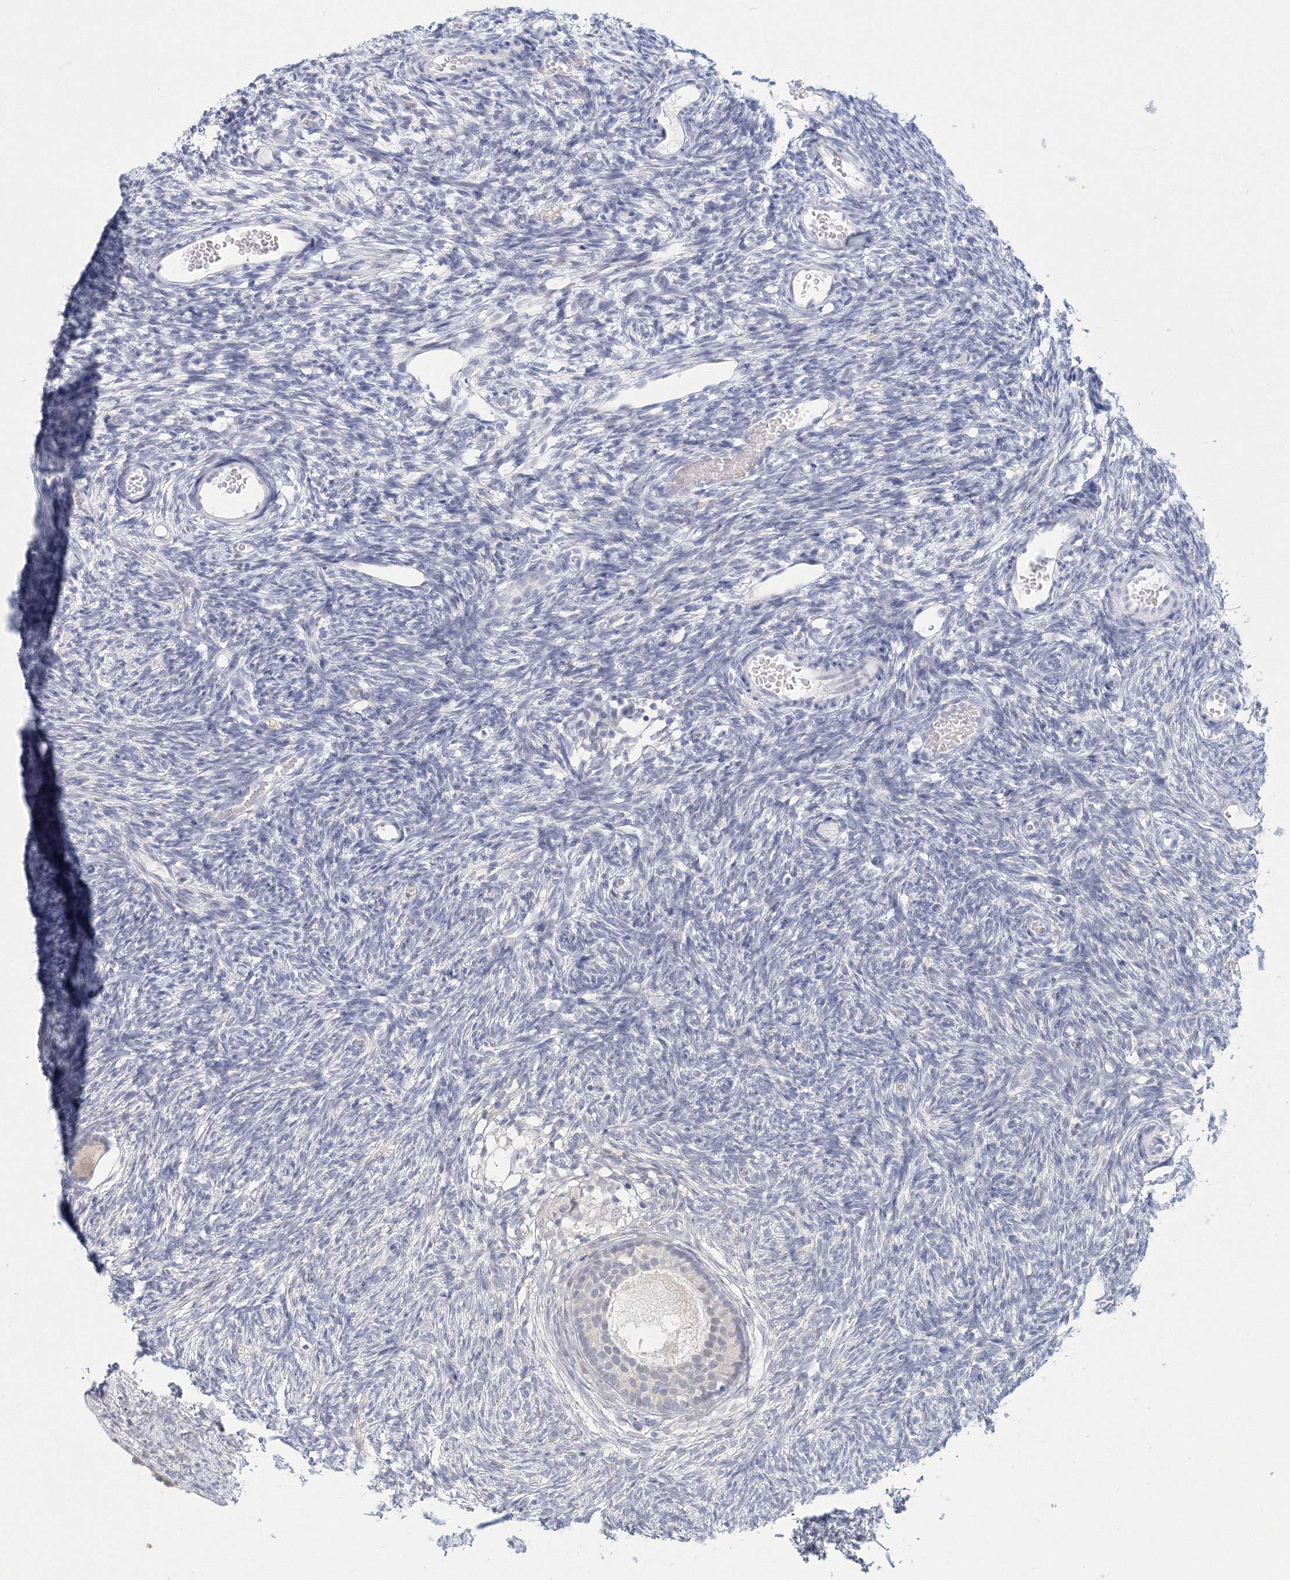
{"staining": {"intensity": "negative", "quantity": "none", "location": "none"}, "tissue": "ovary", "cell_type": "Follicle cells", "image_type": "normal", "snomed": [{"axis": "morphology", "description": "Normal tissue, NOS"}, {"axis": "topography", "description": "Ovary"}], "caption": "Immunohistochemistry (IHC) photomicrograph of unremarkable human ovary stained for a protein (brown), which demonstrates no expression in follicle cells.", "gene": "VSIG1", "patient": {"sex": "female", "age": 35}}